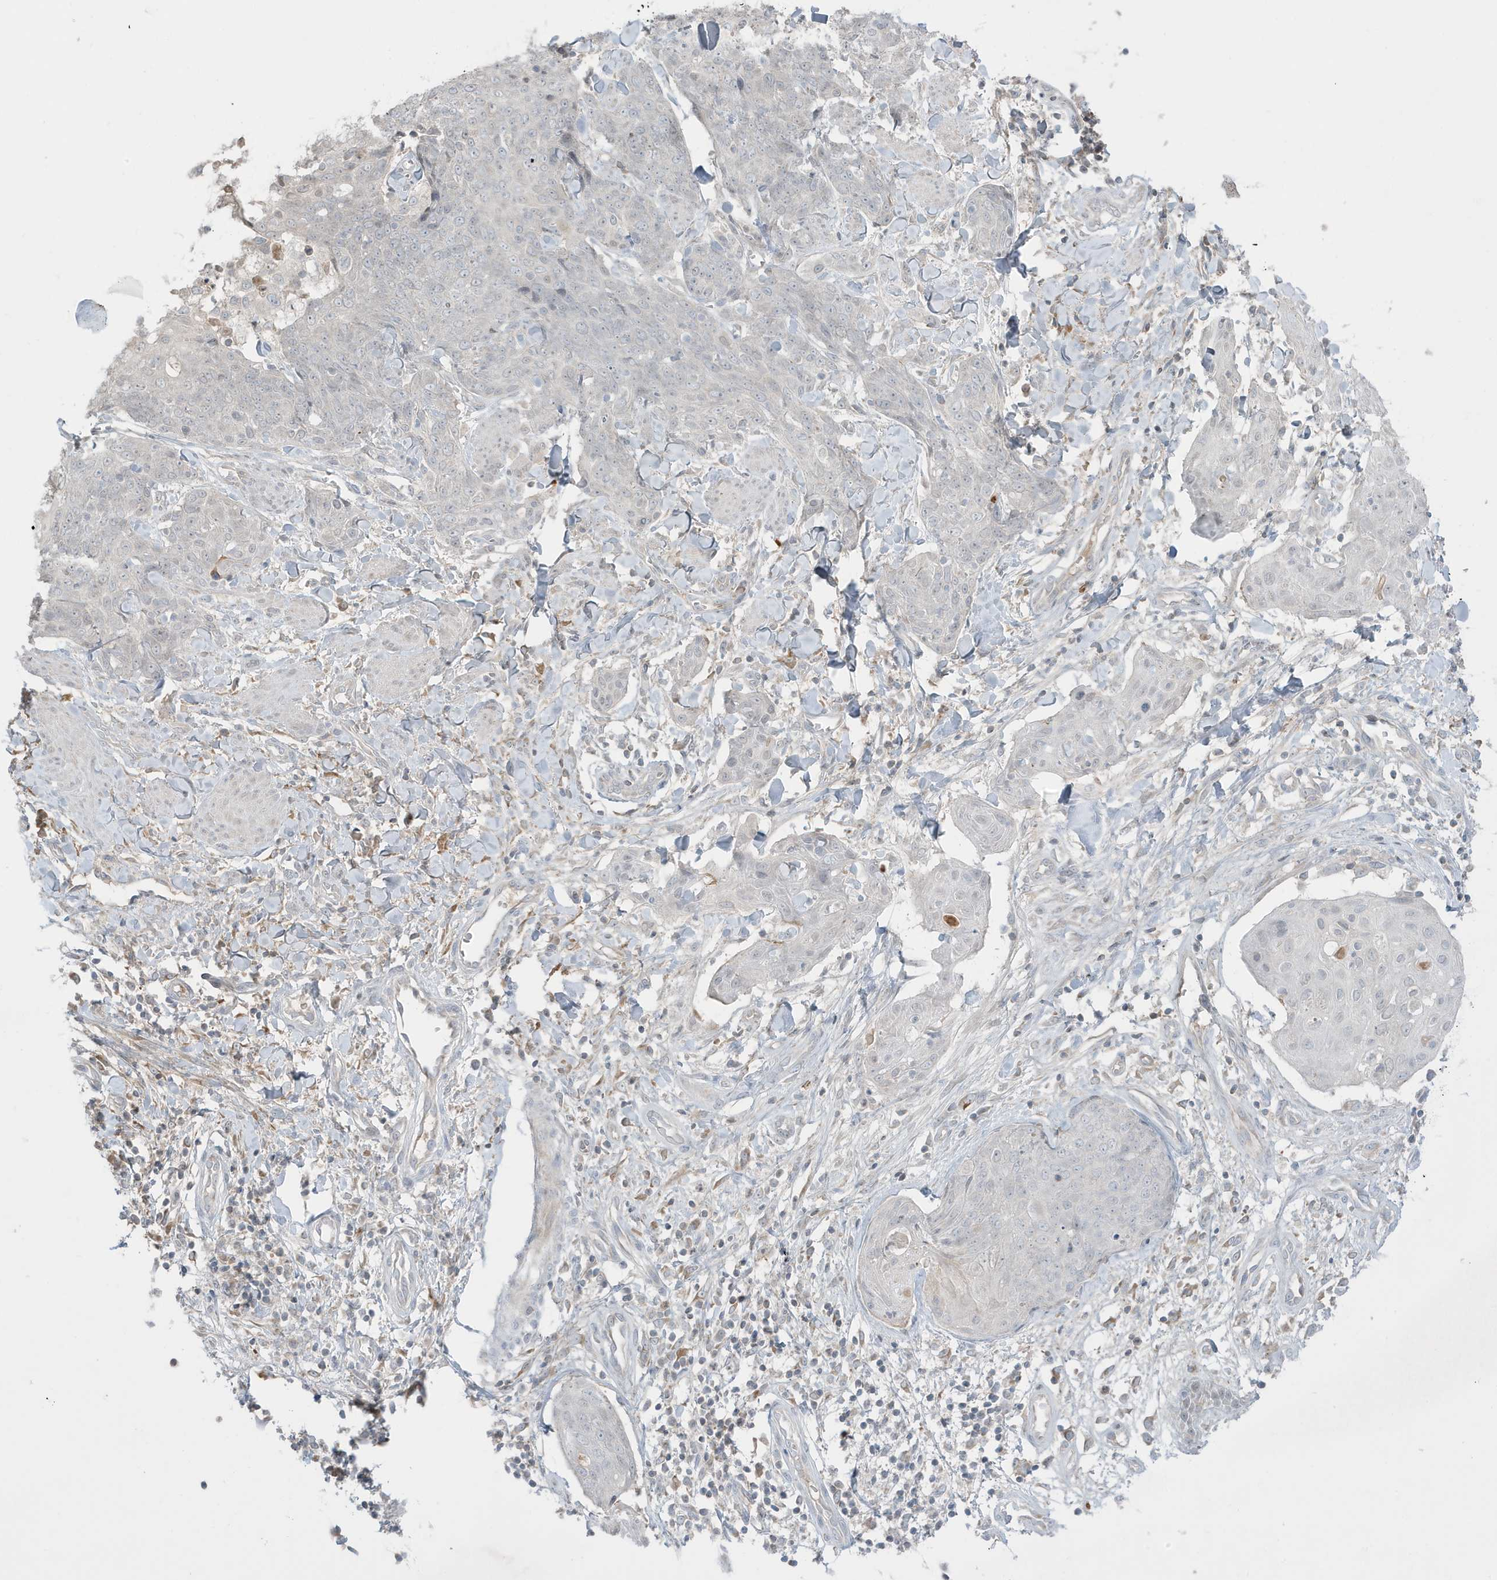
{"staining": {"intensity": "negative", "quantity": "none", "location": "none"}, "tissue": "skin cancer", "cell_type": "Tumor cells", "image_type": "cancer", "snomed": [{"axis": "morphology", "description": "Squamous cell carcinoma, NOS"}, {"axis": "topography", "description": "Skin"}, {"axis": "topography", "description": "Vulva"}], "caption": "Tumor cells are negative for brown protein staining in skin cancer (squamous cell carcinoma).", "gene": "FNDC1", "patient": {"sex": "female", "age": 85}}